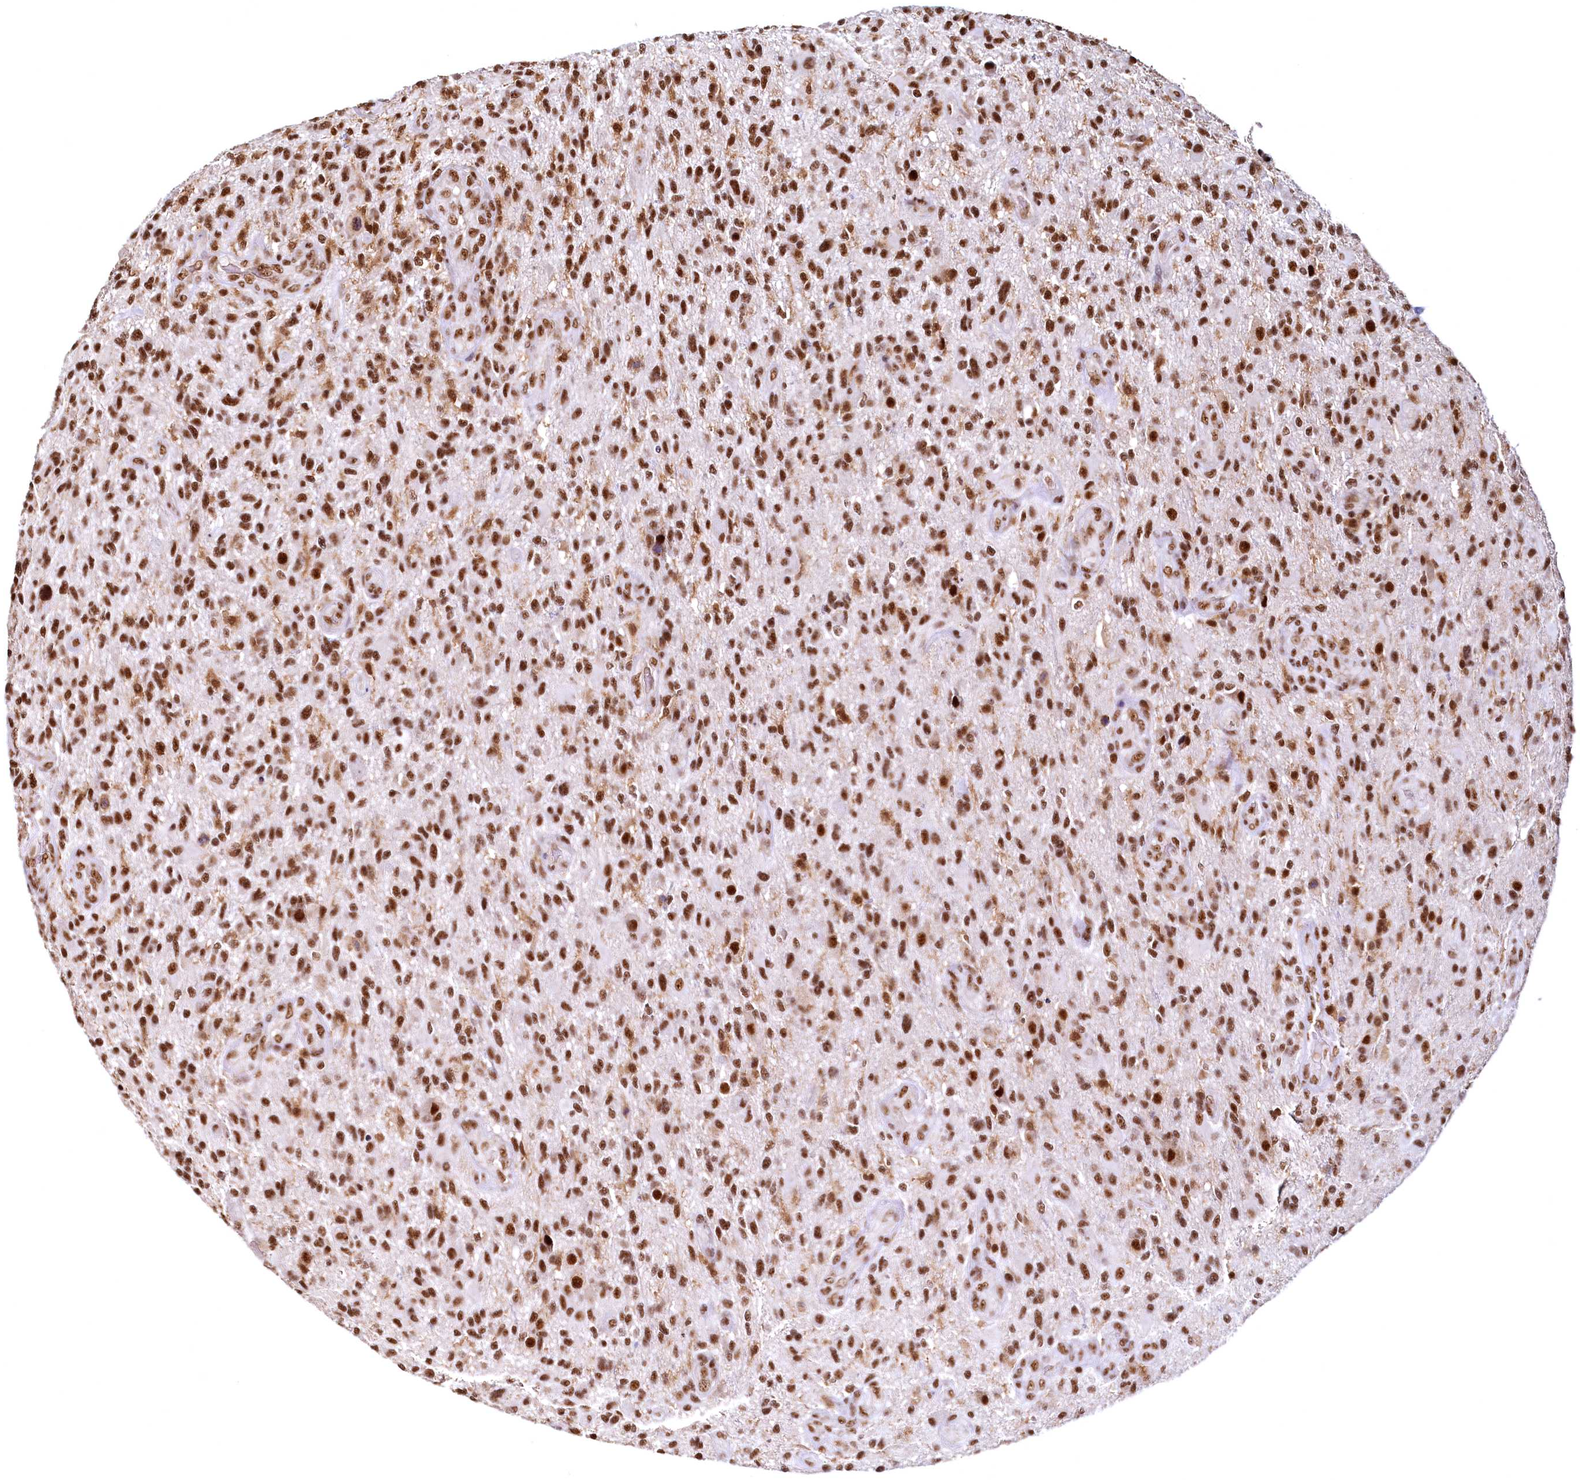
{"staining": {"intensity": "strong", "quantity": ">75%", "location": "nuclear"}, "tissue": "glioma", "cell_type": "Tumor cells", "image_type": "cancer", "snomed": [{"axis": "morphology", "description": "Glioma, malignant, High grade"}, {"axis": "topography", "description": "Brain"}], "caption": "Malignant high-grade glioma stained with a protein marker displays strong staining in tumor cells.", "gene": "RSRC2", "patient": {"sex": "male", "age": 47}}